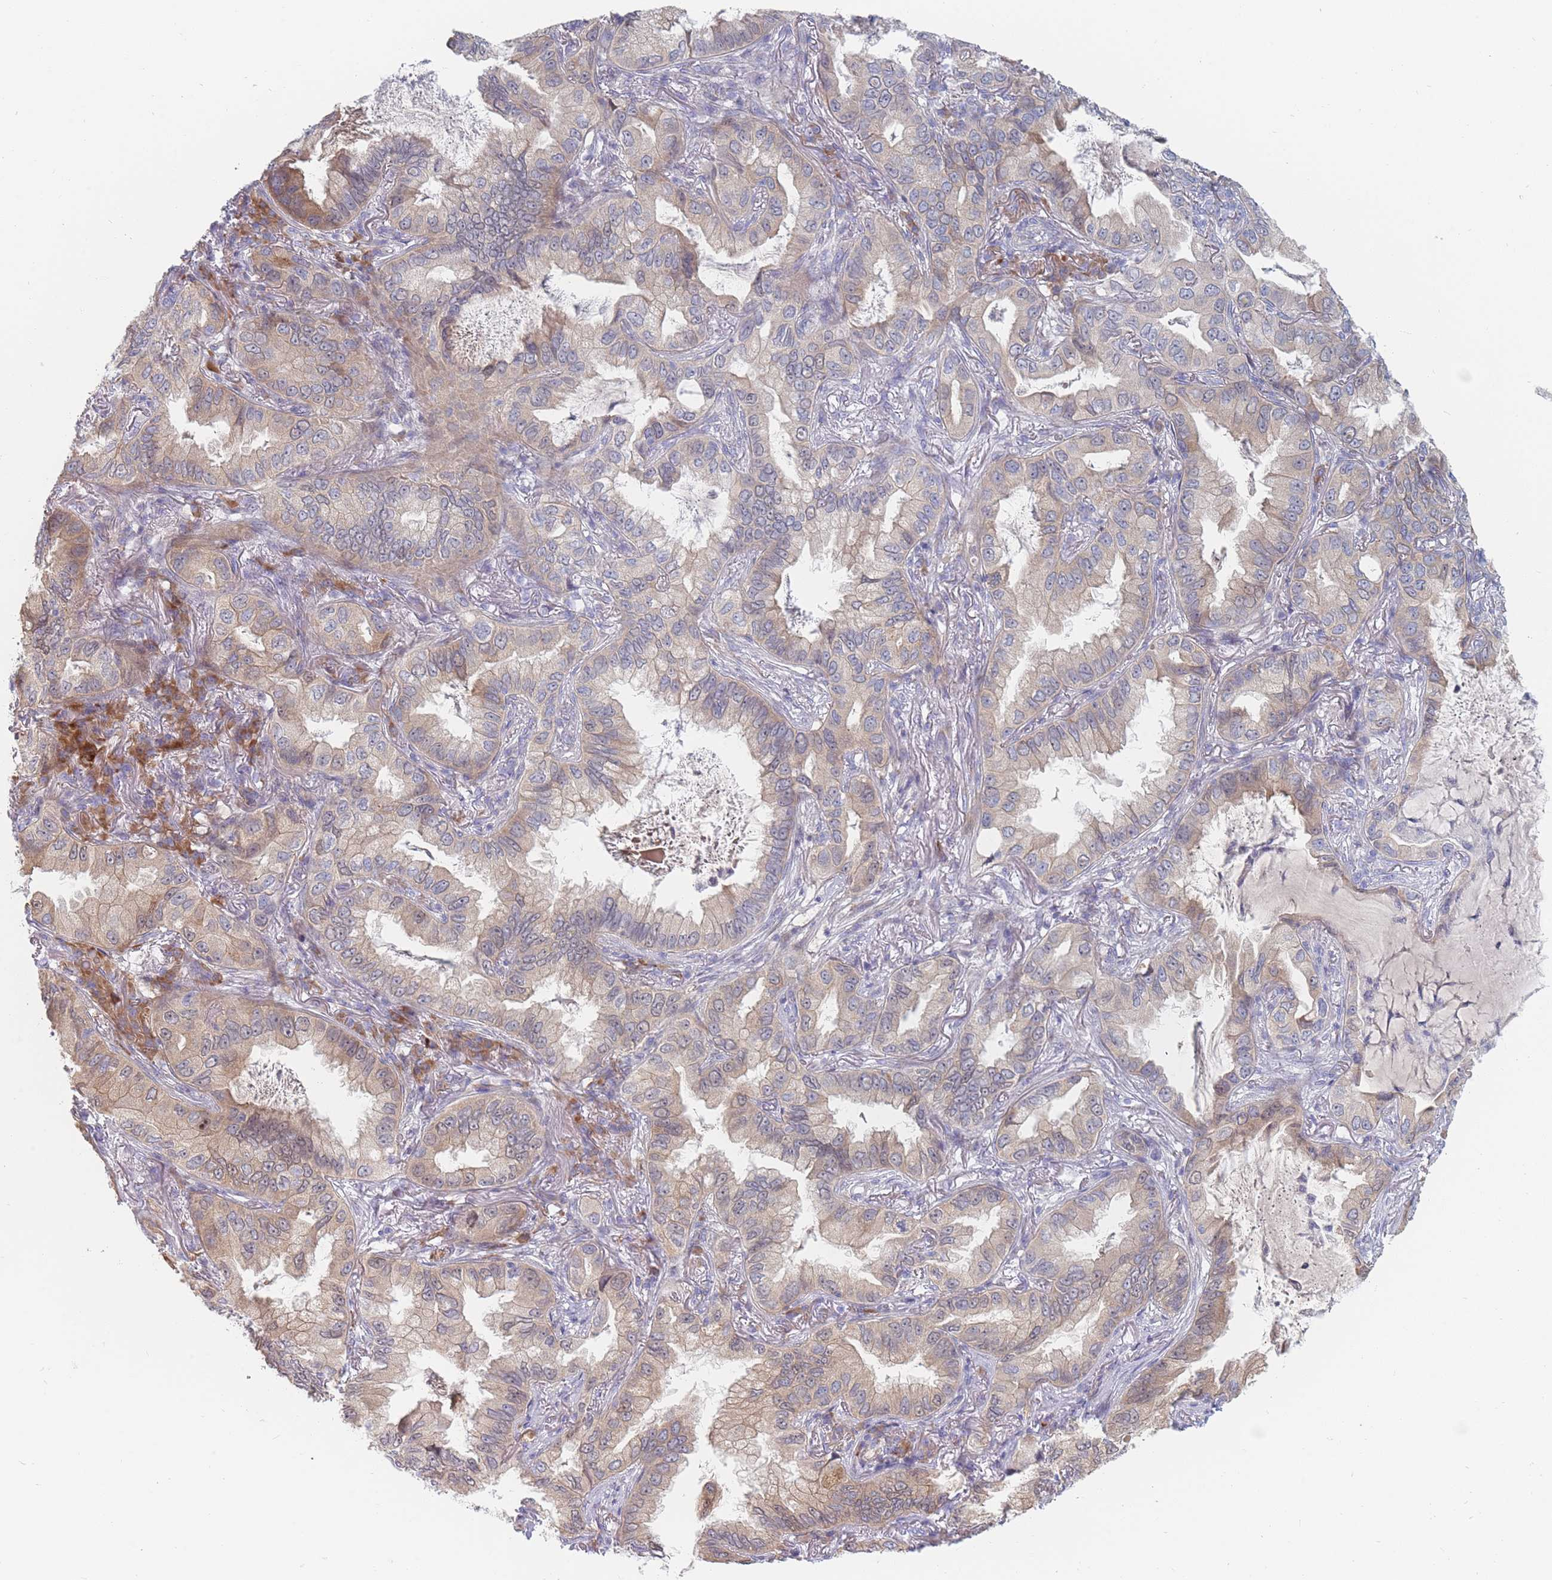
{"staining": {"intensity": "weak", "quantity": "<25%", "location": "cytoplasmic/membranous"}, "tissue": "lung cancer", "cell_type": "Tumor cells", "image_type": "cancer", "snomed": [{"axis": "morphology", "description": "Adenocarcinoma, NOS"}, {"axis": "topography", "description": "Lung"}], "caption": "Tumor cells show no significant expression in lung adenocarcinoma.", "gene": "SPATS1", "patient": {"sex": "female", "age": 69}}